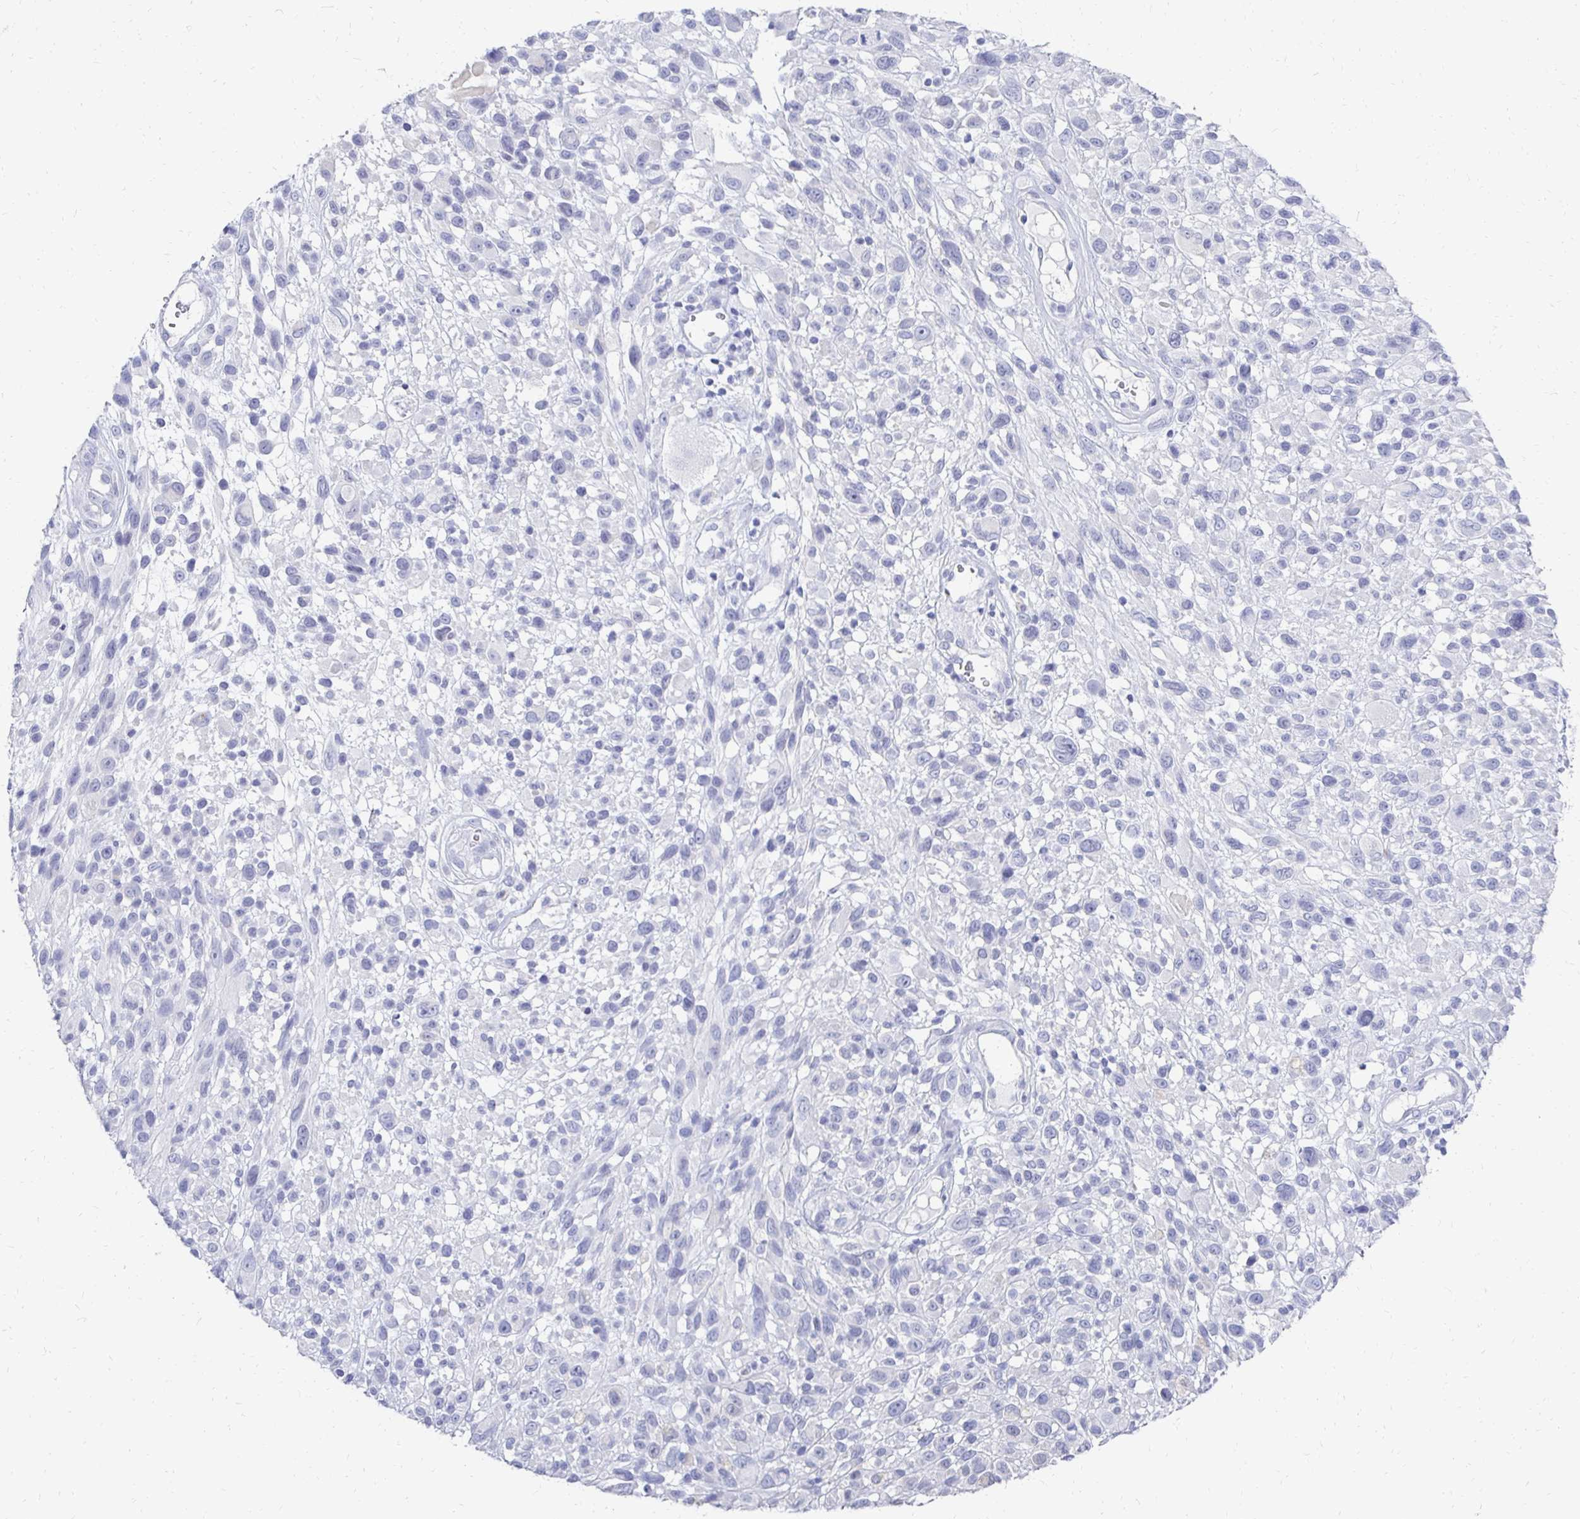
{"staining": {"intensity": "negative", "quantity": "none", "location": "none"}, "tissue": "melanoma", "cell_type": "Tumor cells", "image_type": "cancer", "snomed": [{"axis": "morphology", "description": "Malignant melanoma, NOS"}, {"axis": "topography", "description": "Skin"}], "caption": "This is an immunohistochemistry (IHC) histopathology image of human melanoma. There is no positivity in tumor cells.", "gene": "SYCP3", "patient": {"sex": "male", "age": 68}}